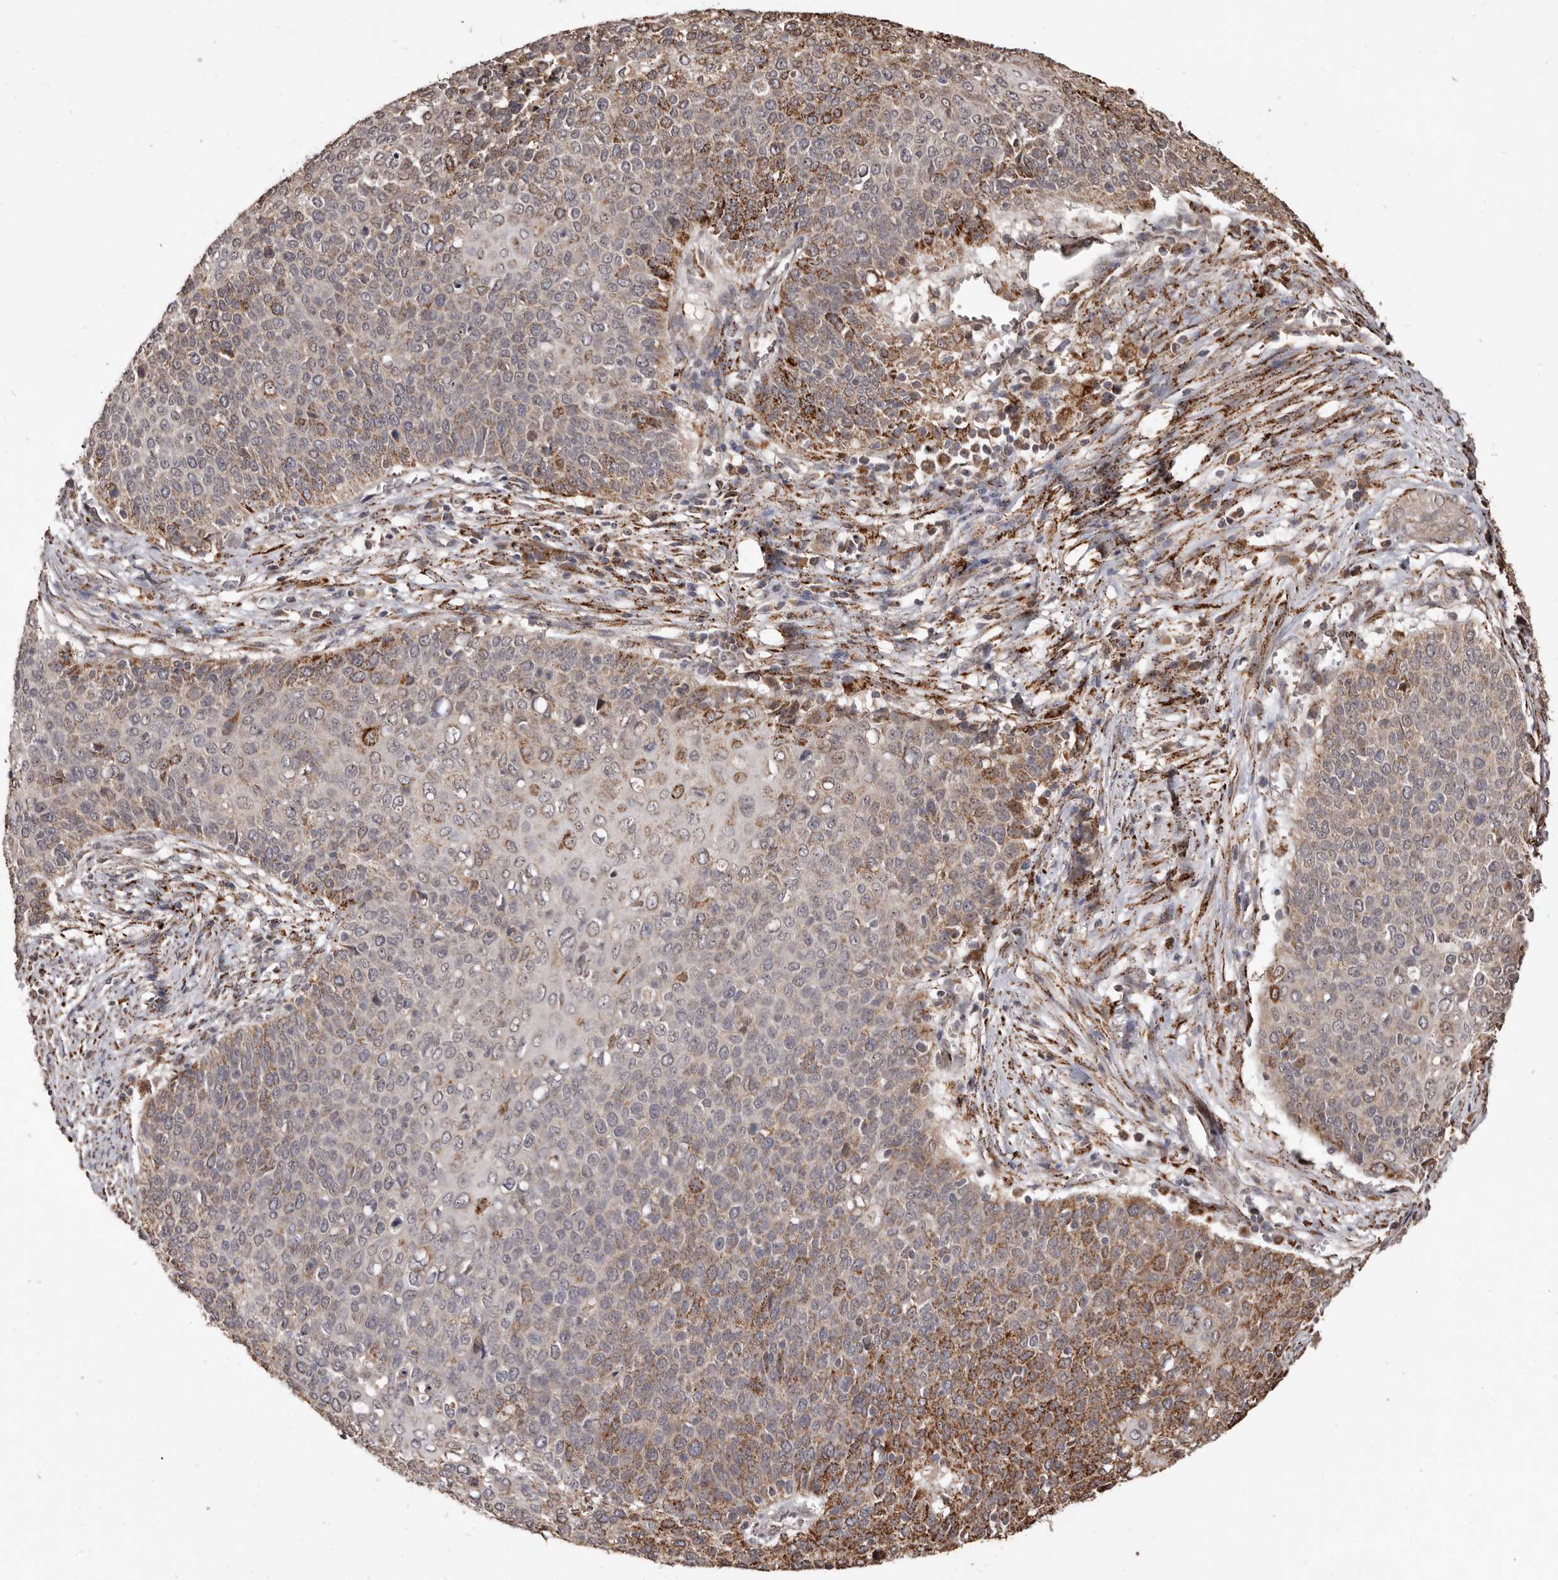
{"staining": {"intensity": "moderate", "quantity": "25%-75%", "location": "cytoplasmic/membranous"}, "tissue": "cervical cancer", "cell_type": "Tumor cells", "image_type": "cancer", "snomed": [{"axis": "morphology", "description": "Squamous cell carcinoma, NOS"}, {"axis": "topography", "description": "Cervix"}], "caption": "The histopathology image exhibits staining of squamous cell carcinoma (cervical), revealing moderate cytoplasmic/membranous protein staining (brown color) within tumor cells.", "gene": "AKAP7", "patient": {"sex": "female", "age": 39}}